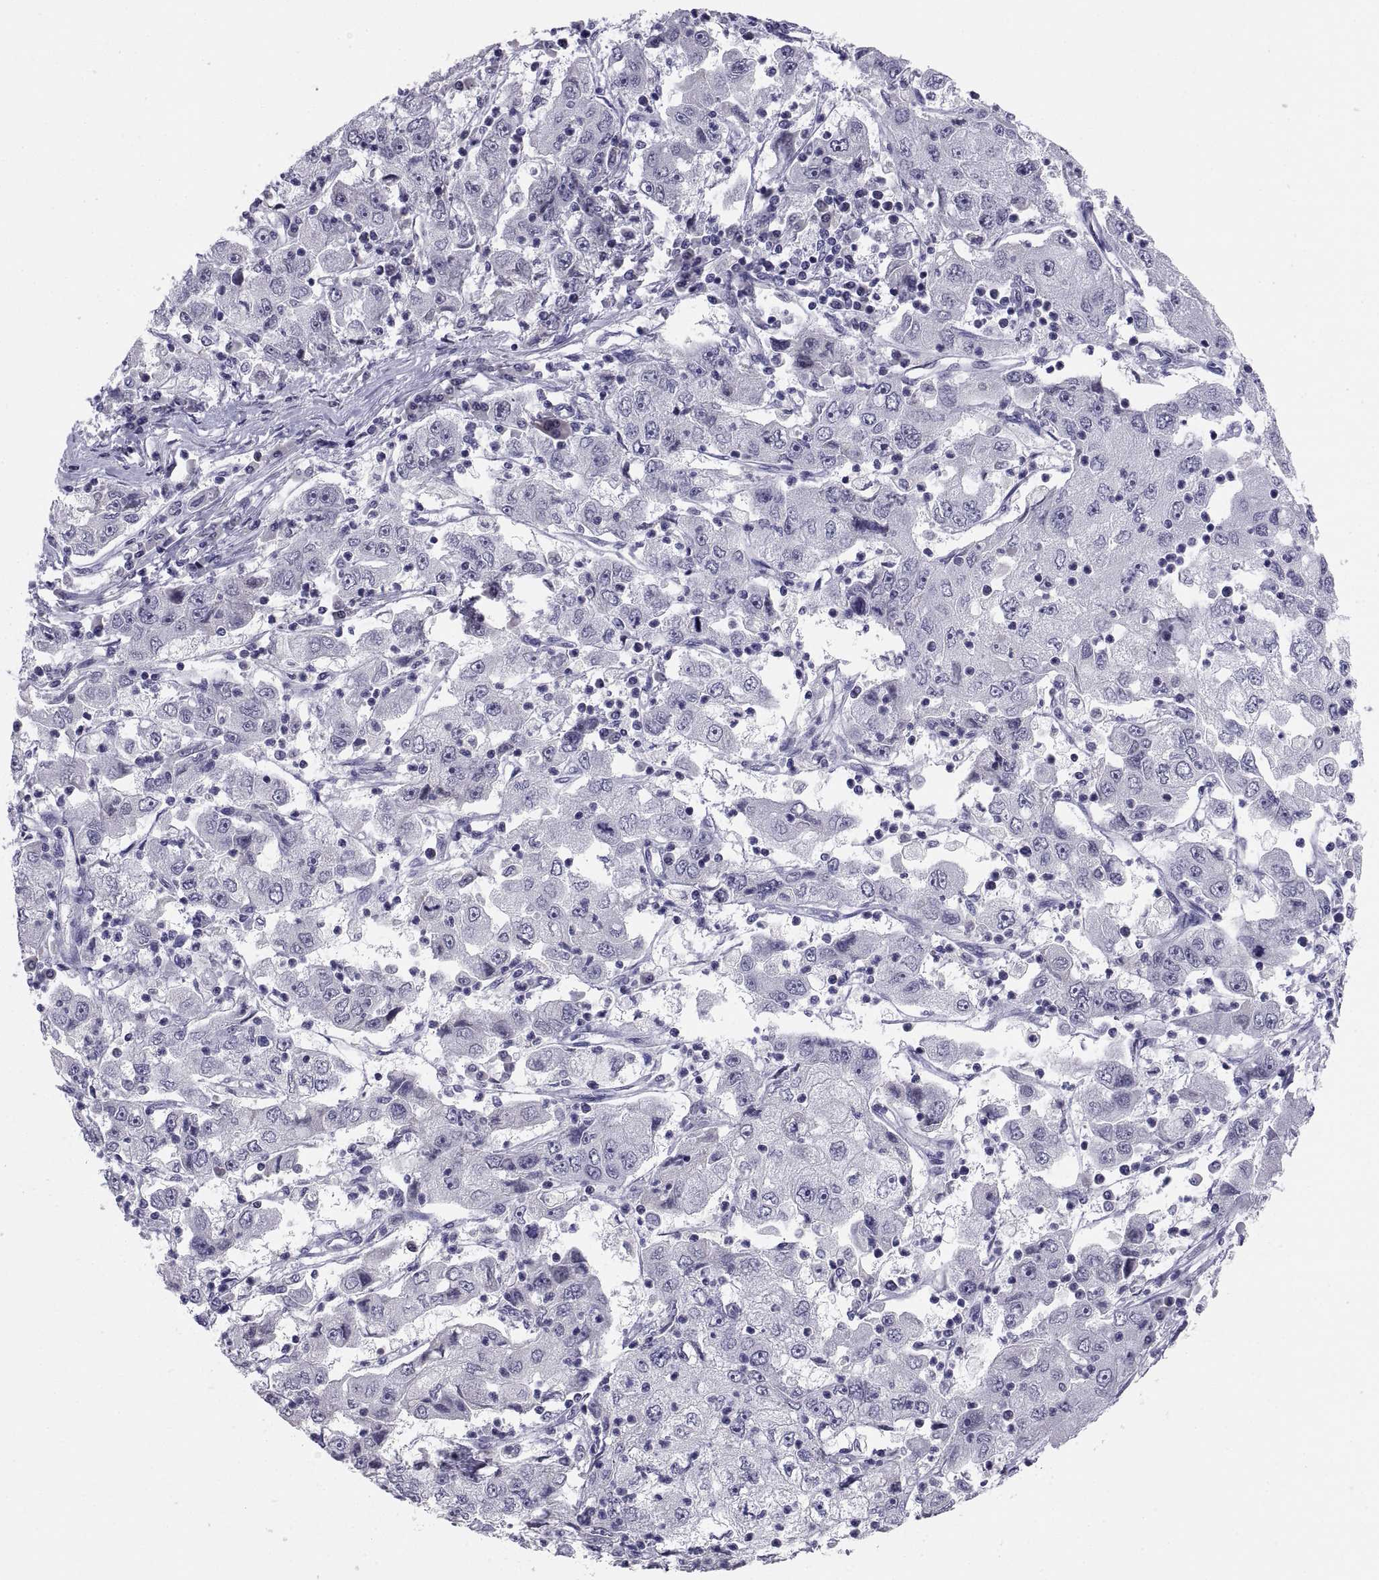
{"staining": {"intensity": "negative", "quantity": "none", "location": "none"}, "tissue": "cervical cancer", "cell_type": "Tumor cells", "image_type": "cancer", "snomed": [{"axis": "morphology", "description": "Squamous cell carcinoma, NOS"}, {"axis": "topography", "description": "Cervix"}], "caption": "DAB immunohistochemical staining of human cervical cancer exhibits no significant staining in tumor cells.", "gene": "TEX13A", "patient": {"sex": "female", "age": 36}}